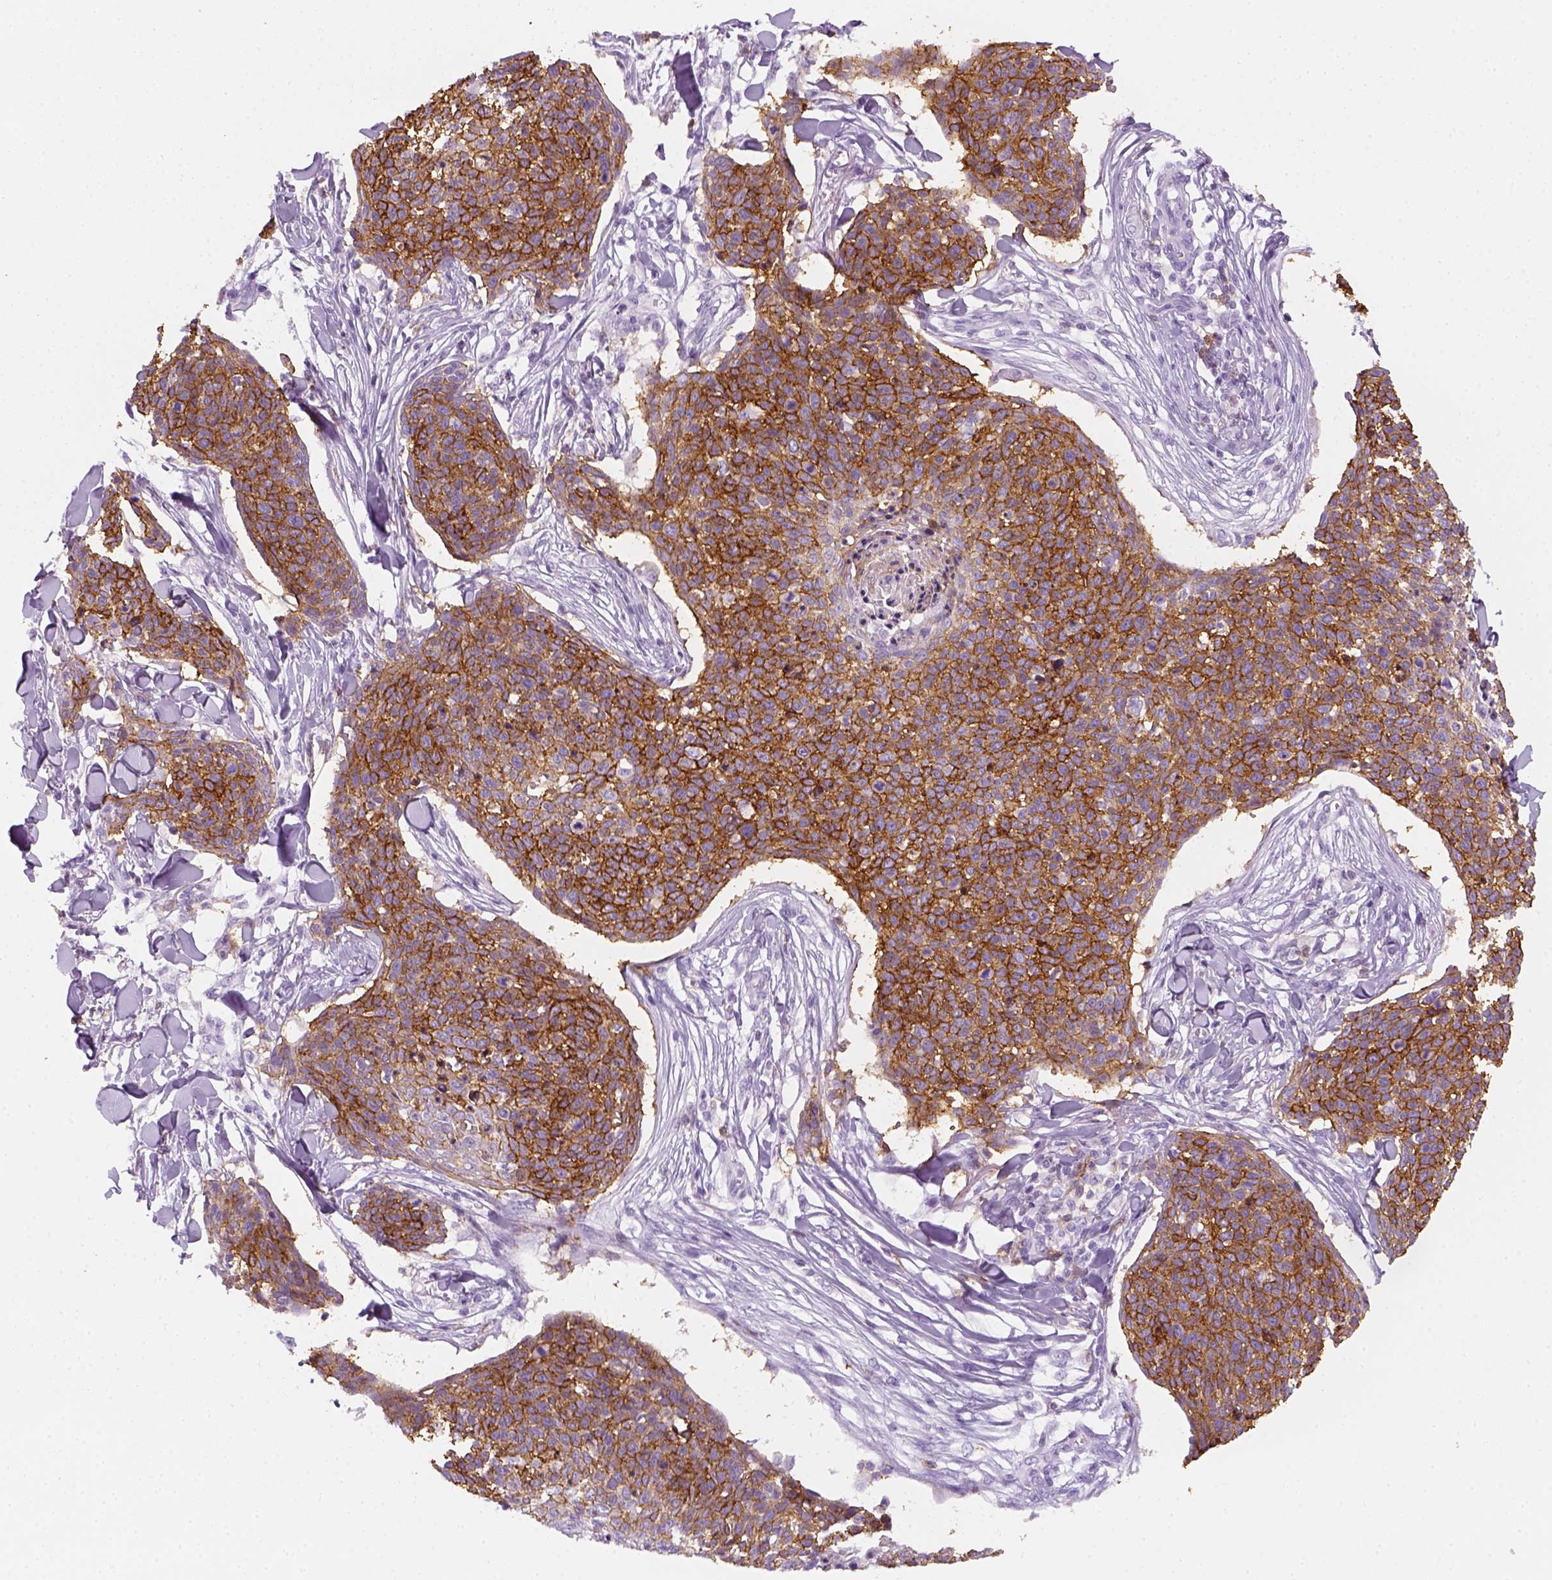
{"staining": {"intensity": "strong", "quantity": ">75%", "location": "cytoplasmic/membranous"}, "tissue": "skin cancer", "cell_type": "Tumor cells", "image_type": "cancer", "snomed": [{"axis": "morphology", "description": "Squamous cell carcinoma, NOS"}, {"axis": "topography", "description": "Skin"}, {"axis": "topography", "description": "Vulva"}], "caption": "An immunohistochemistry (IHC) micrograph of neoplastic tissue is shown. Protein staining in brown highlights strong cytoplasmic/membranous positivity in skin cancer (squamous cell carcinoma) within tumor cells.", "gene": "AQP3", "patient": {"sex": "female", "age": 75}}